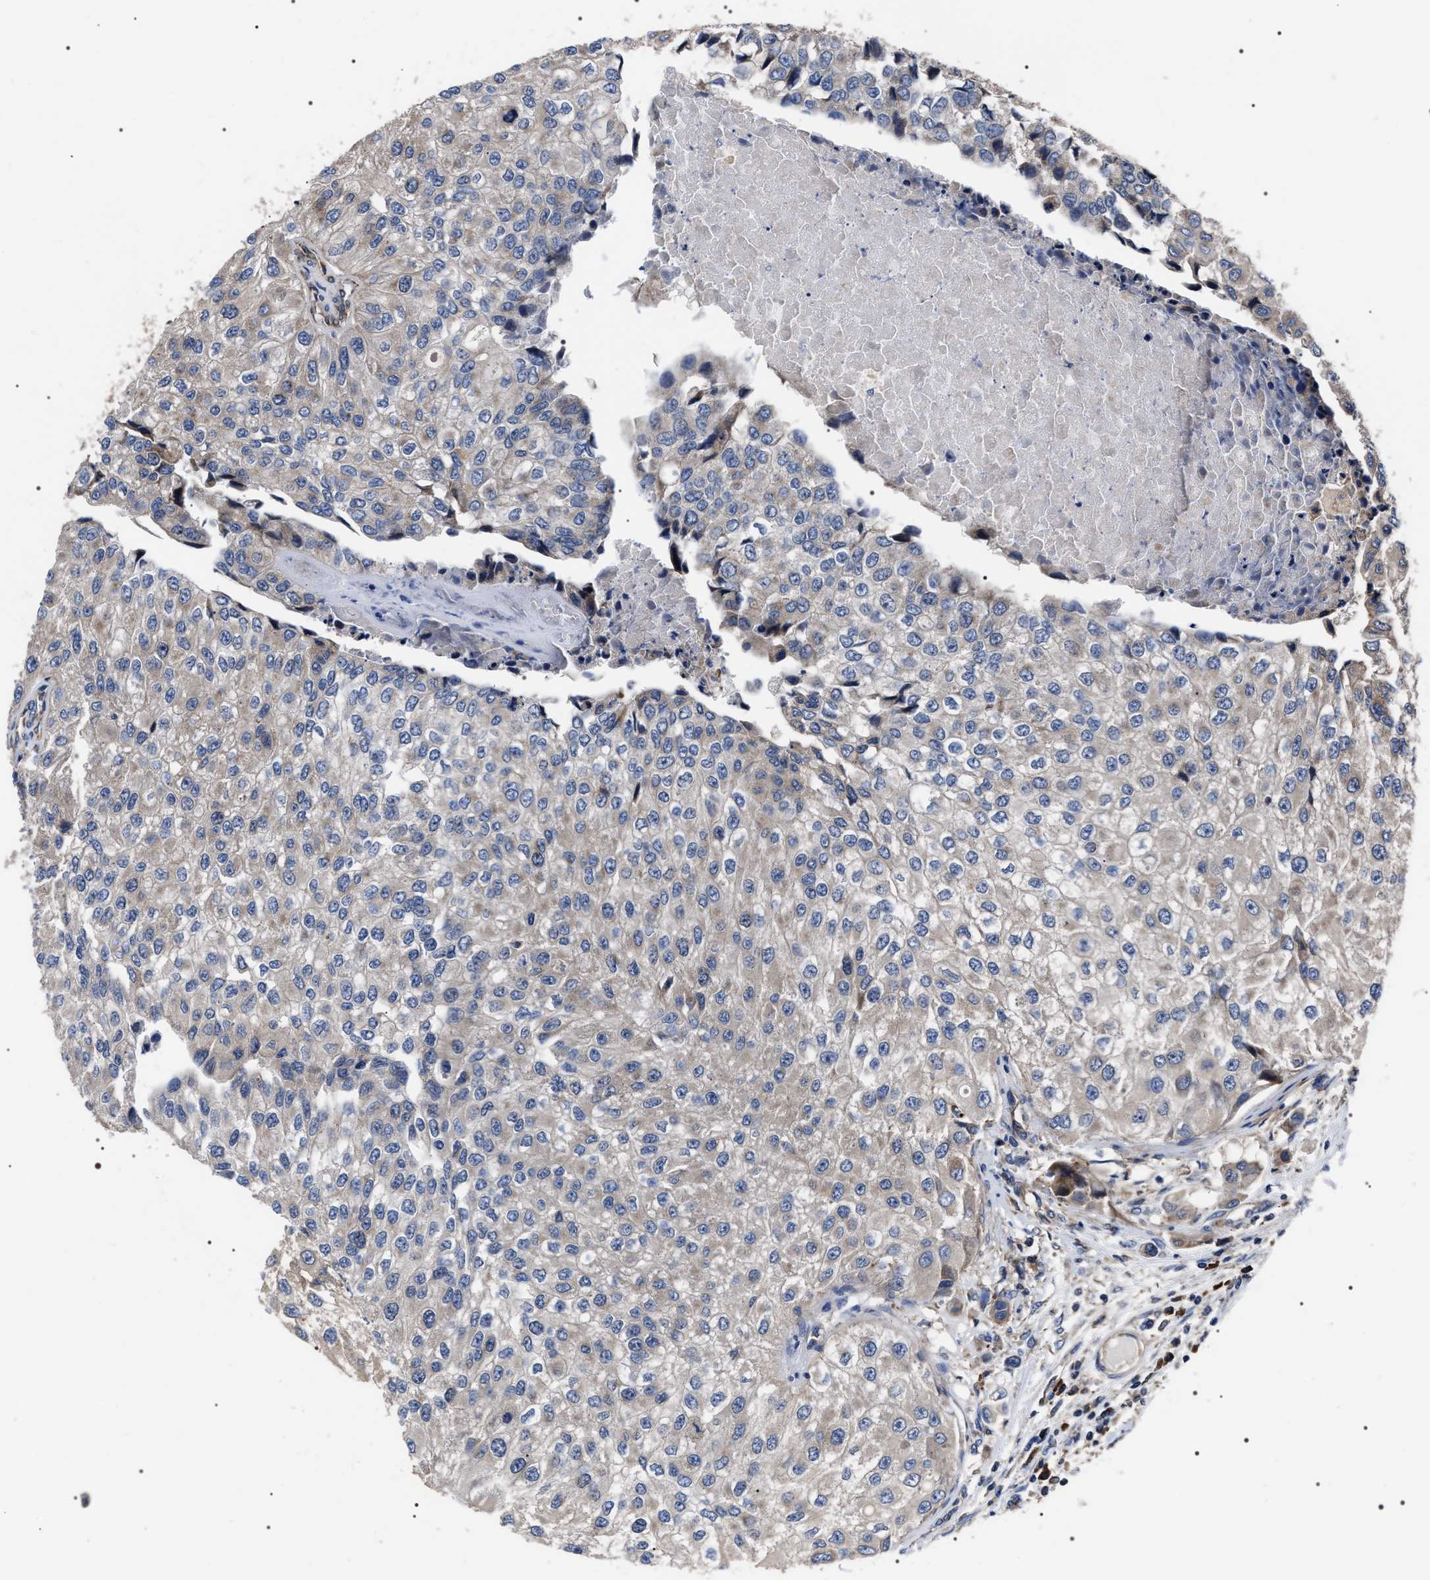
{"staining": {"intensity": "weak", "quantity": "<25%", "location": "cytoplasmic/membranous"}, "tissue": "urothelial cancer", "cell_type": "Tumor cells", "image_type": "cancer", "snomed": [{"axis": "morphology", "description": "Urothelial carcinoma, High grade"}, {"axis": "topography", "description": "Kidney"}, {"axis": "topography", "description": "Urinary bladder"}], "caption": "Human urothelial cancer stained for a protein using immunohistochemistry (IHC) shows no expression in tumor cells.", "gene": "MIS18A", "patient": {"sex": "male", "age": 77}}